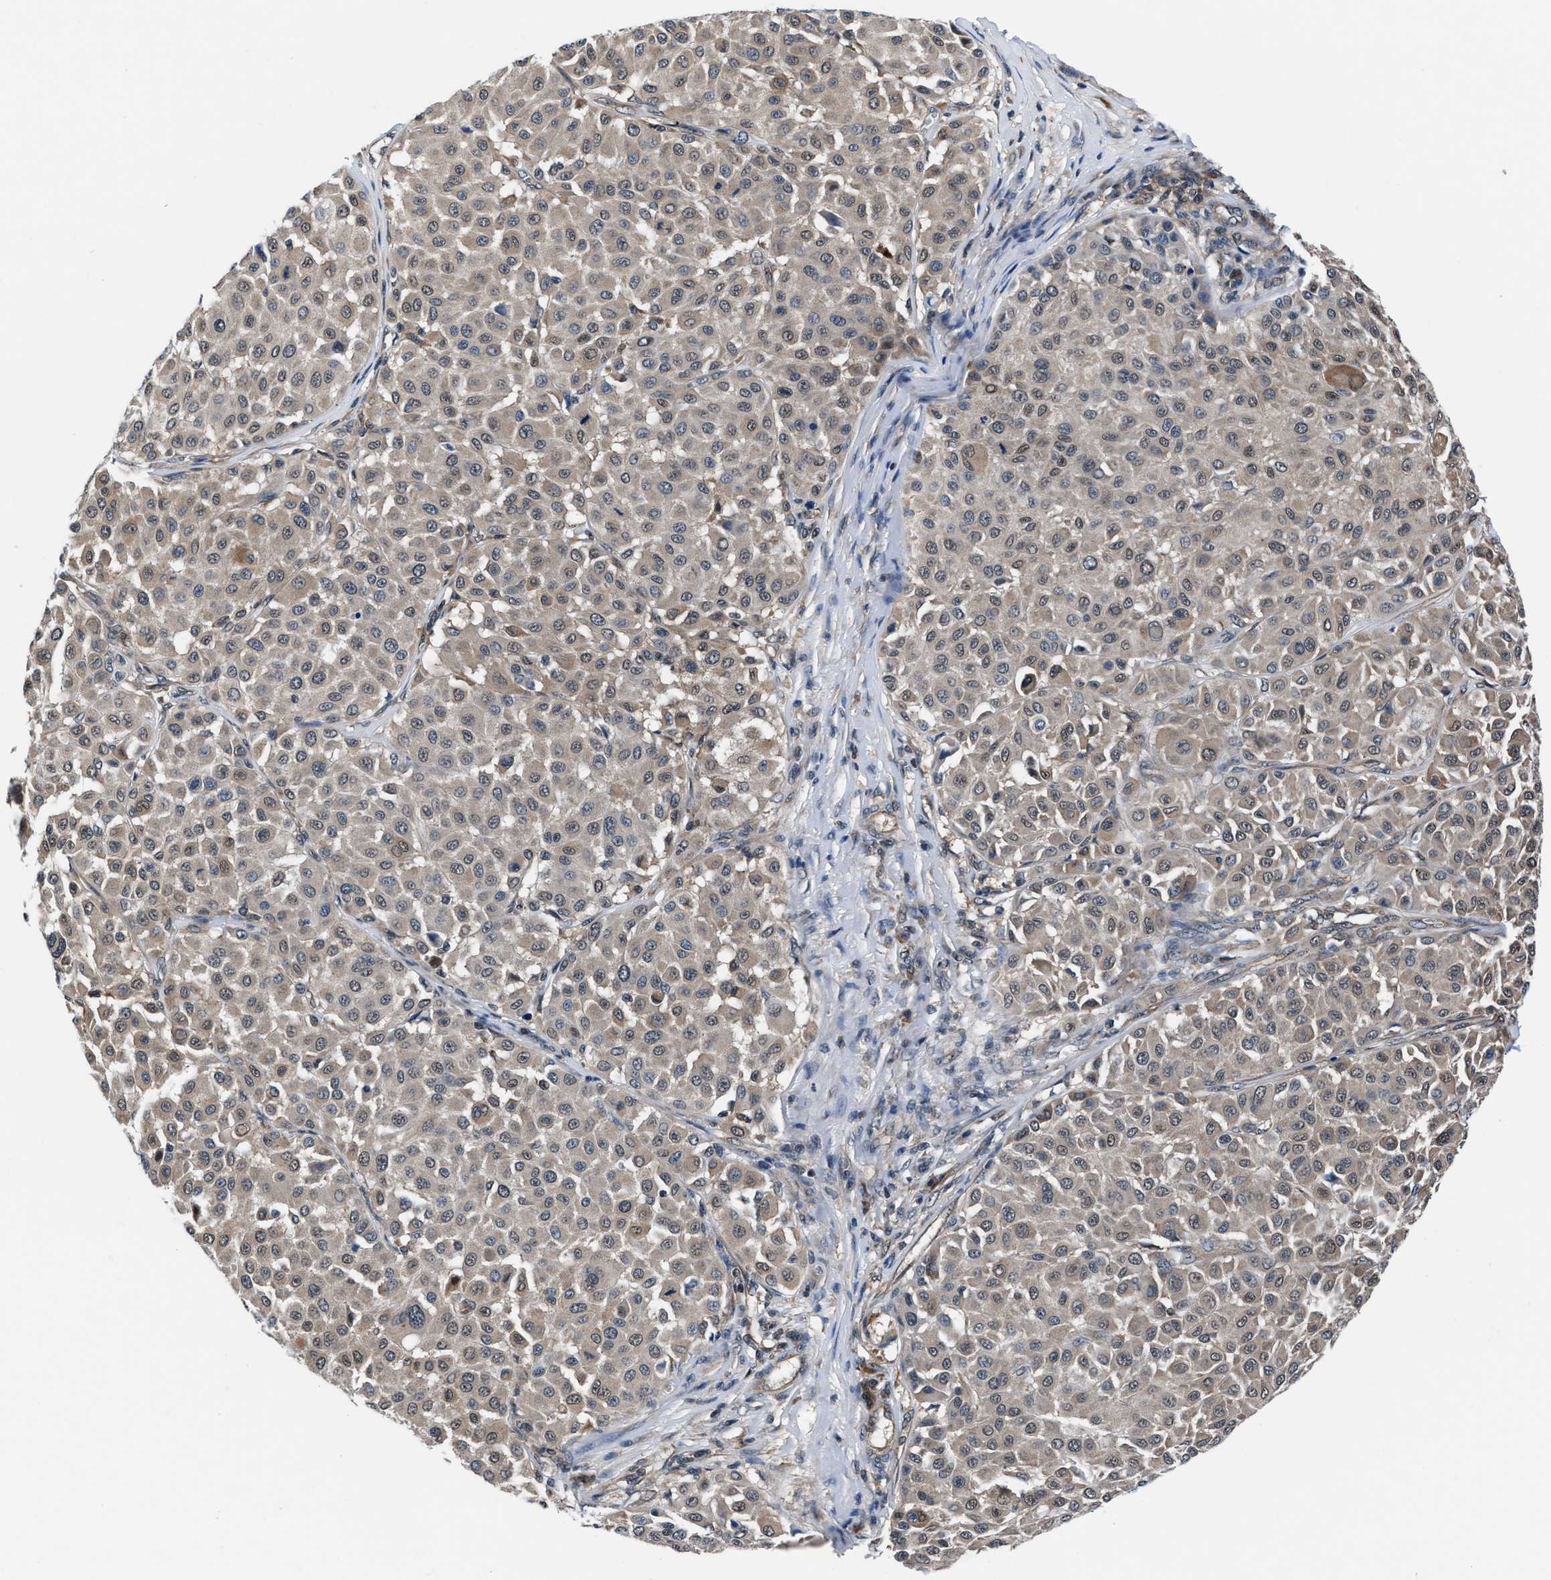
{"staining": {"intensity": "weak", "quantity": ">75%", "location": "cytoplasmic/membranous"}, "tissue": "melanoma", "cell_type": "Tumor cells", "image_type": "cancer", "snomed": [{"axis": "morphology", "description": "Malignant melanoma, Metastatic site"}, {"axis": "topography", "description": "Soft tissue"}], "caption": "A brown stain shows weak cytoplasmic/membranous expression of a protein in human malignant melanoma (metastatic site) tumor cells. (brown staining indicates protein expression, while blue staining denotes nuclei).", "gene": "PRPSAP2", "patient": {"sex": "male", "age": 41}}